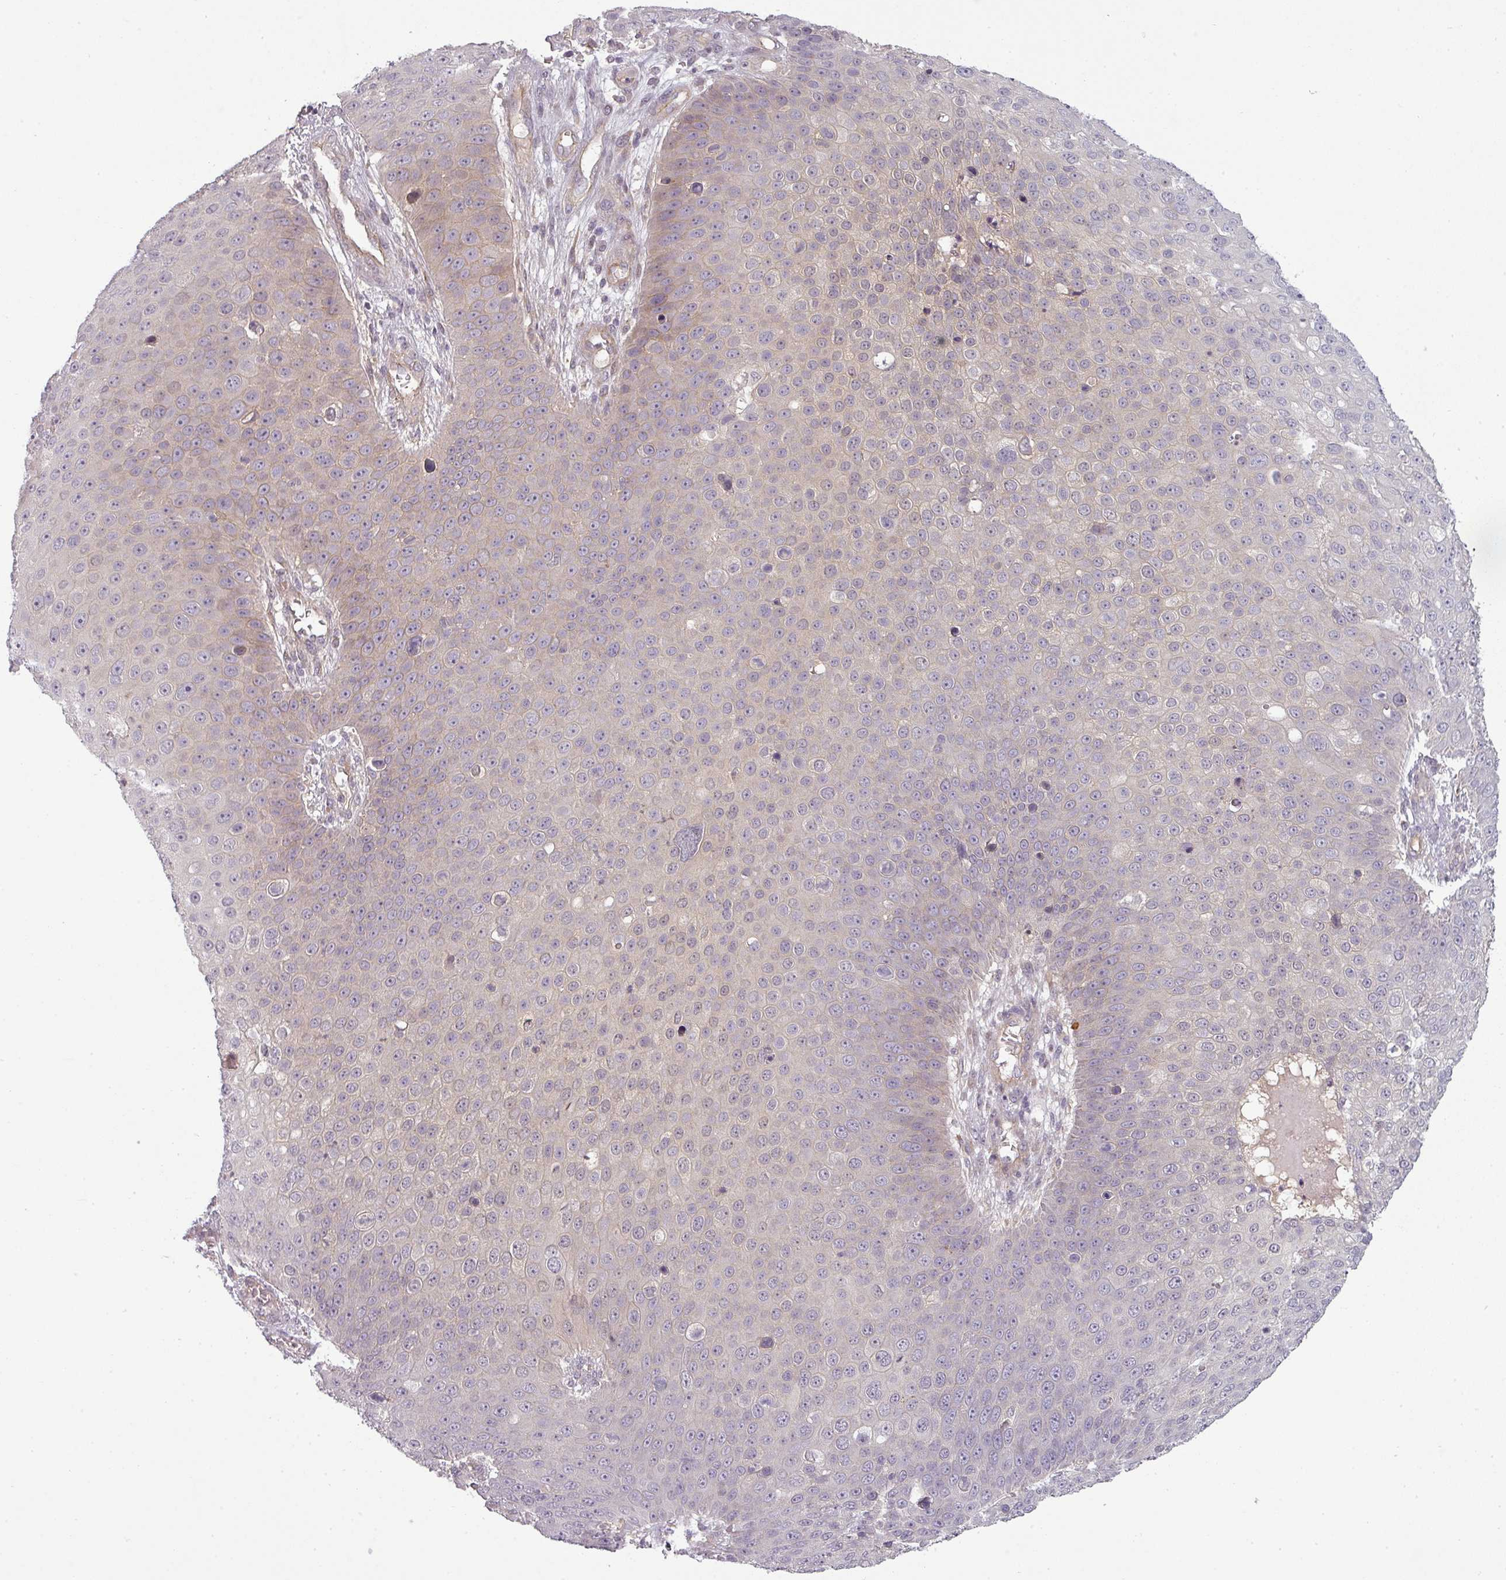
{"staining": {"intensity": "negative", "quantity": "none", "location": "none"}, "tissue": "skin cancer", "cell_type": "Tumor cells", "image_type": "cancer", "snomed": [{"axis": "morphology", "description": "Squamous cell carcinoma, NOS"}, {"axis": "topography", "description": "Skin"}], "caption": "IHC histopathology image of human skin squamous cell carcinoma stained for a protein (brown), which shows no staining in tumor cells. (Immunohistochemistry (ihc), brightfield microscopy, high magnification).", "gene": "SLC16A9", "patient": {"sex": "male", "age": 71}}